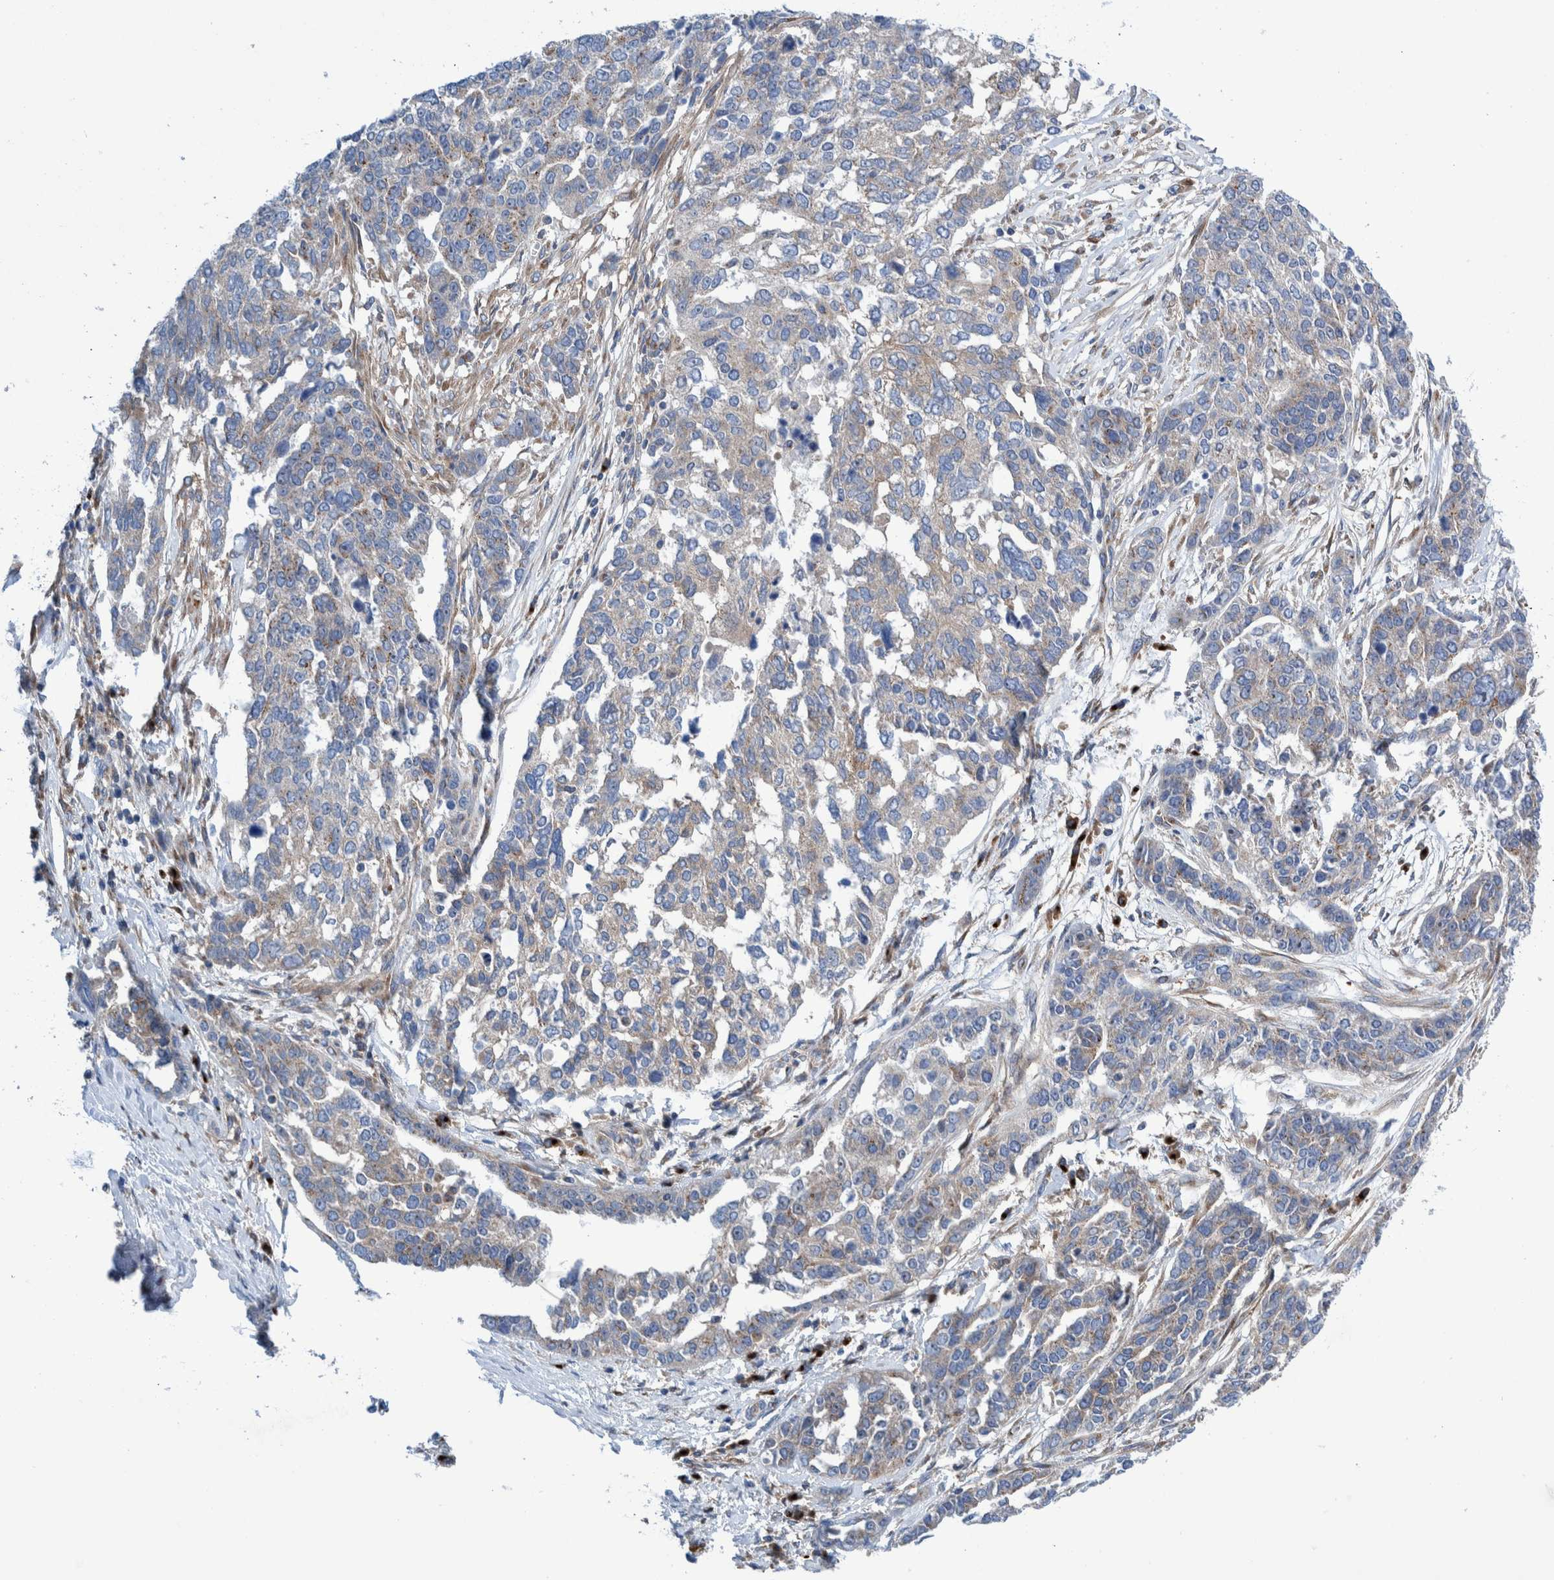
{"staining": {"intensity": "weak", "quantity": "25%-75%", "location": "cytoplasmic/membranous"}, "tissue": "ovarian cancer", "cell_type": "Tumor cells", "image_type": "cancer", "snomed": [{"axis": "morphology", "description": "Cystadenocarcinoma, serous, NOS"}, {"axis": "topography", "description": "Ovary"}], "caption": "Ovarian cancer was stained to show a protein in brown. There is low levels of weak cytoplasmic/membranous staining in about 25%-75% of tumor cells.", "gene": "TRIM58", "patient": {"sex": "female", "age": 44}}